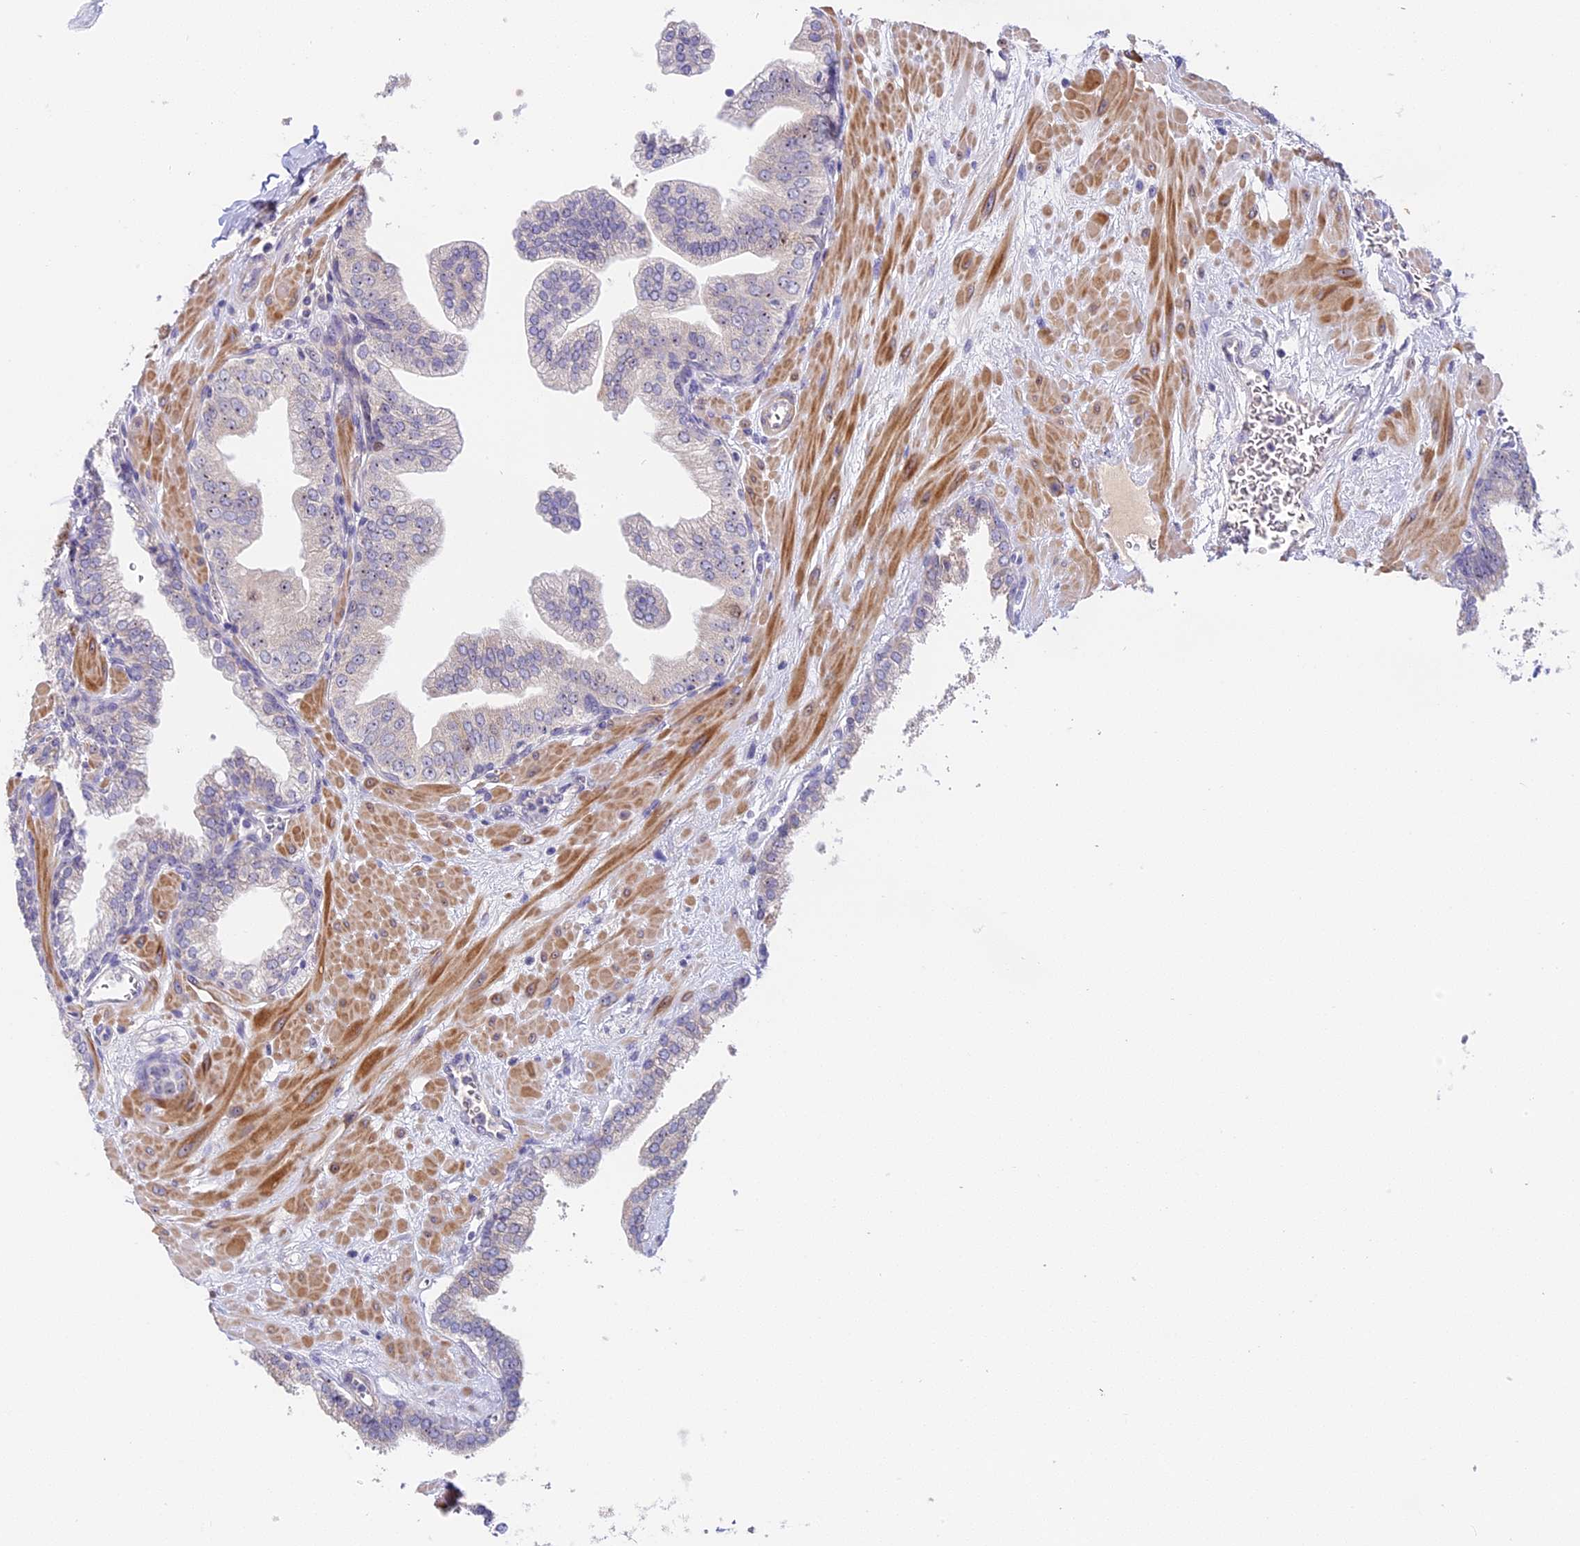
{"staining": {"intensity": "weak", "quantity": "25%-75%", "location": "cytoplasmic/membranous,nuclear"}, "tissue": "prostate", "cell_type": "Glandular cells", "image_type": "normal", "snomed": [{"axis": "morphology", "description": "Normal tissue, NOS"}, {"axis": "topography", "description": "Prostate"}], "caption": "Brown immunohistochemical staining in normal human prostate displays weak cytoplasmic/membranous,nuclear expression in about 25%-75% of glandular cells. (Brightfield microscopy of DAB IHC at high magnification).", "gene": "RAD51", "patient": {"sex": "male", "age": 60}}